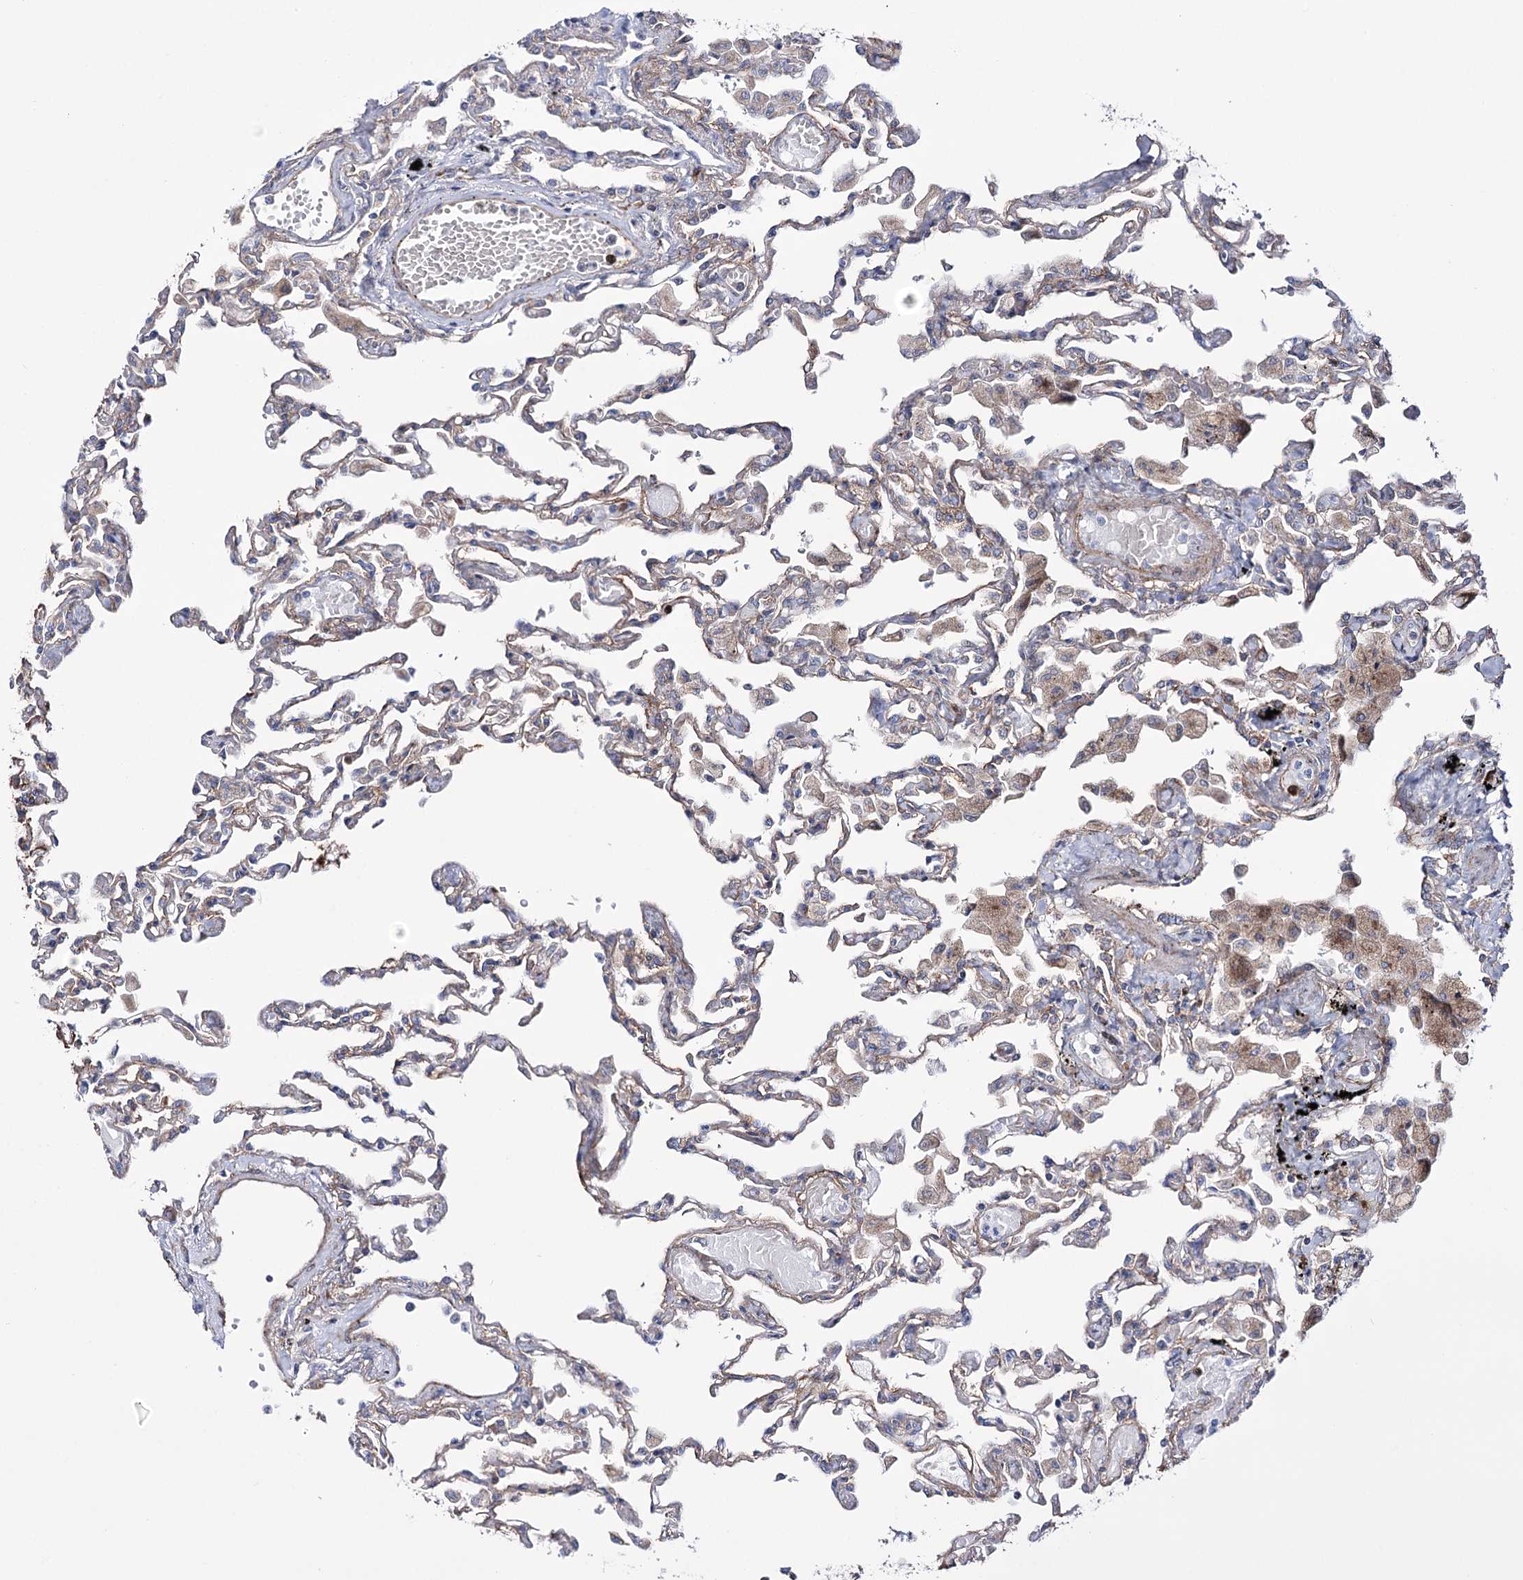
{"staining": {"intensity": "weak", "quantity": "<25%", "location": "cytoplasmic/membranous"}, "tissue": "lung", "cell_type": "Alveolar cells", "image_type": "normal", "snomed": [{"axis": "morphology", "description": "Normal tissue, NOS"}, {"axis": "topography", "description": "Bronchus"}, {"axis": "topography", "description": "Lung"}], "caption": "Immunohistochemistry photomicrograph of normal lung stained for a protein (brown), which shows no staining in alveolar cells.", "gene": "METTL5", "patient": {"sex": "female", "age": 49}}